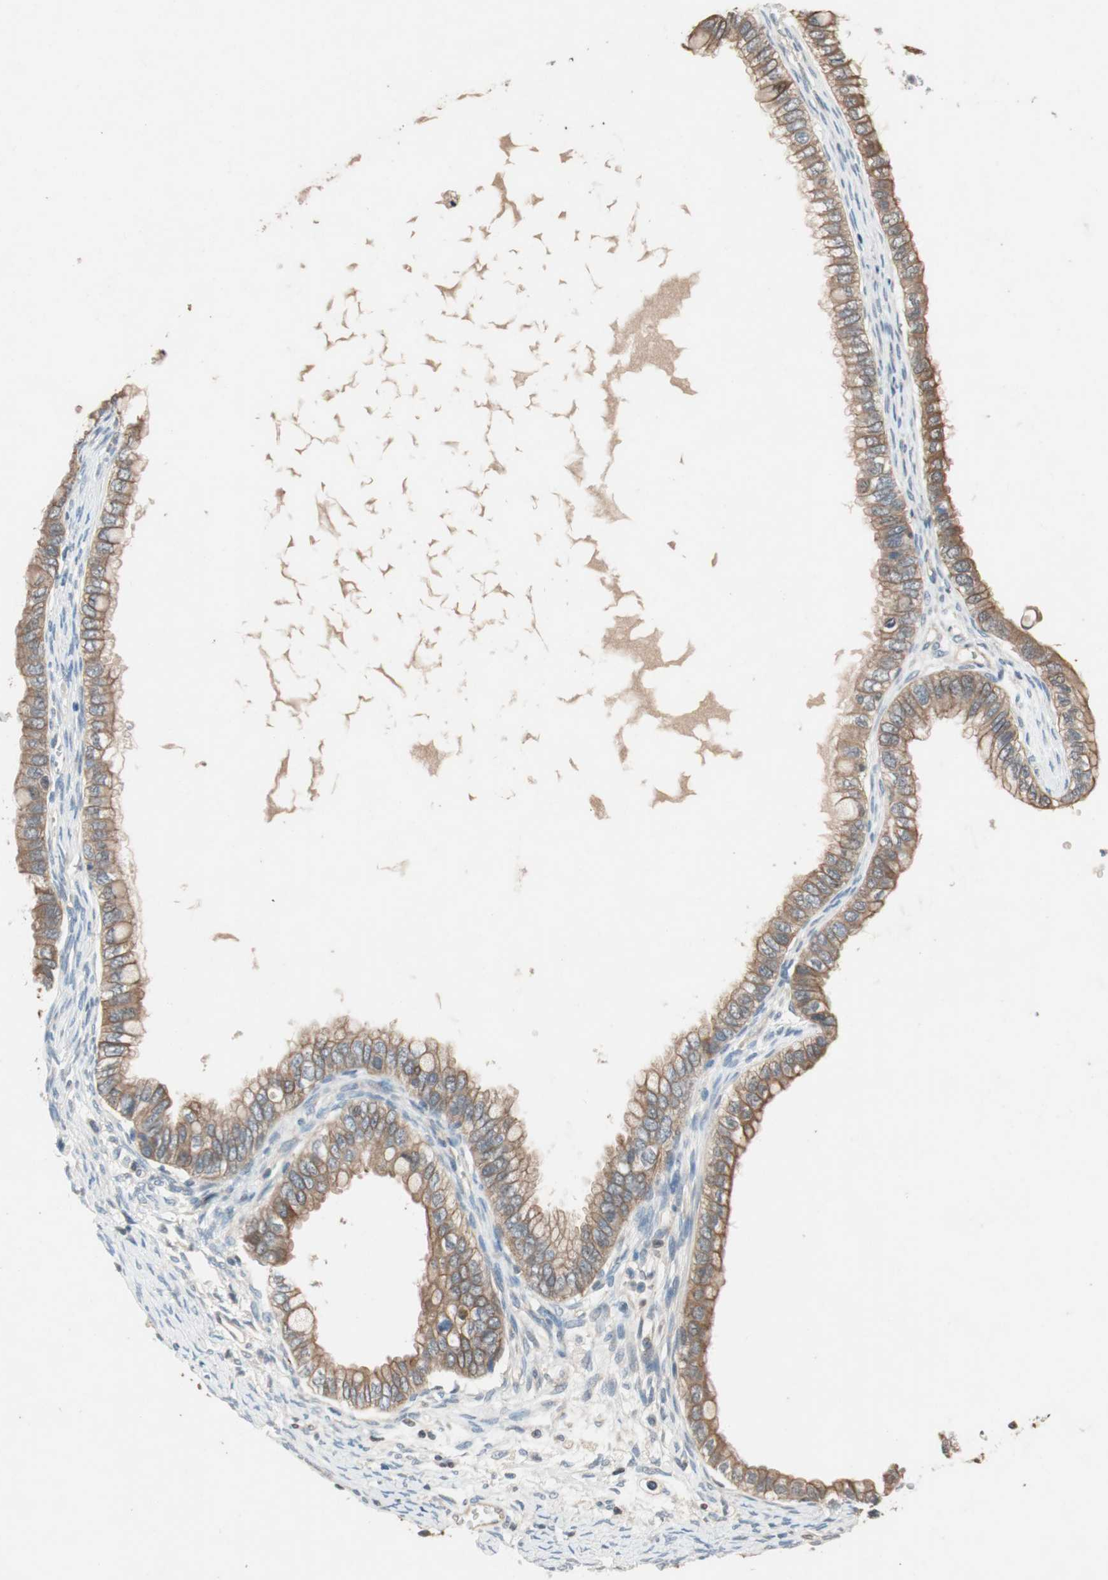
{"staining": {"intensity": "weak", "quantity": ">75%", "location": "cytoplasmic/membranous"}, "tissue": "ovarian cancer", "cell_type": "Tumor cells", "image_type": "cancer", "snomed": [{"axis": "morphology", "description": "Cystadenocarcinoma, mucinous, NOS"}, {"axis": "topography", "description": "Ovary"}], "caption": "Brown immunohistochemical staining in human ovarian mucinous cystadenocarcinoma shows weak cytoplasmic/membranous staining in approximately >75% of tumor cells.", "gene": "SERPINB5", "patient": {"sex": "female", "age": 80}}